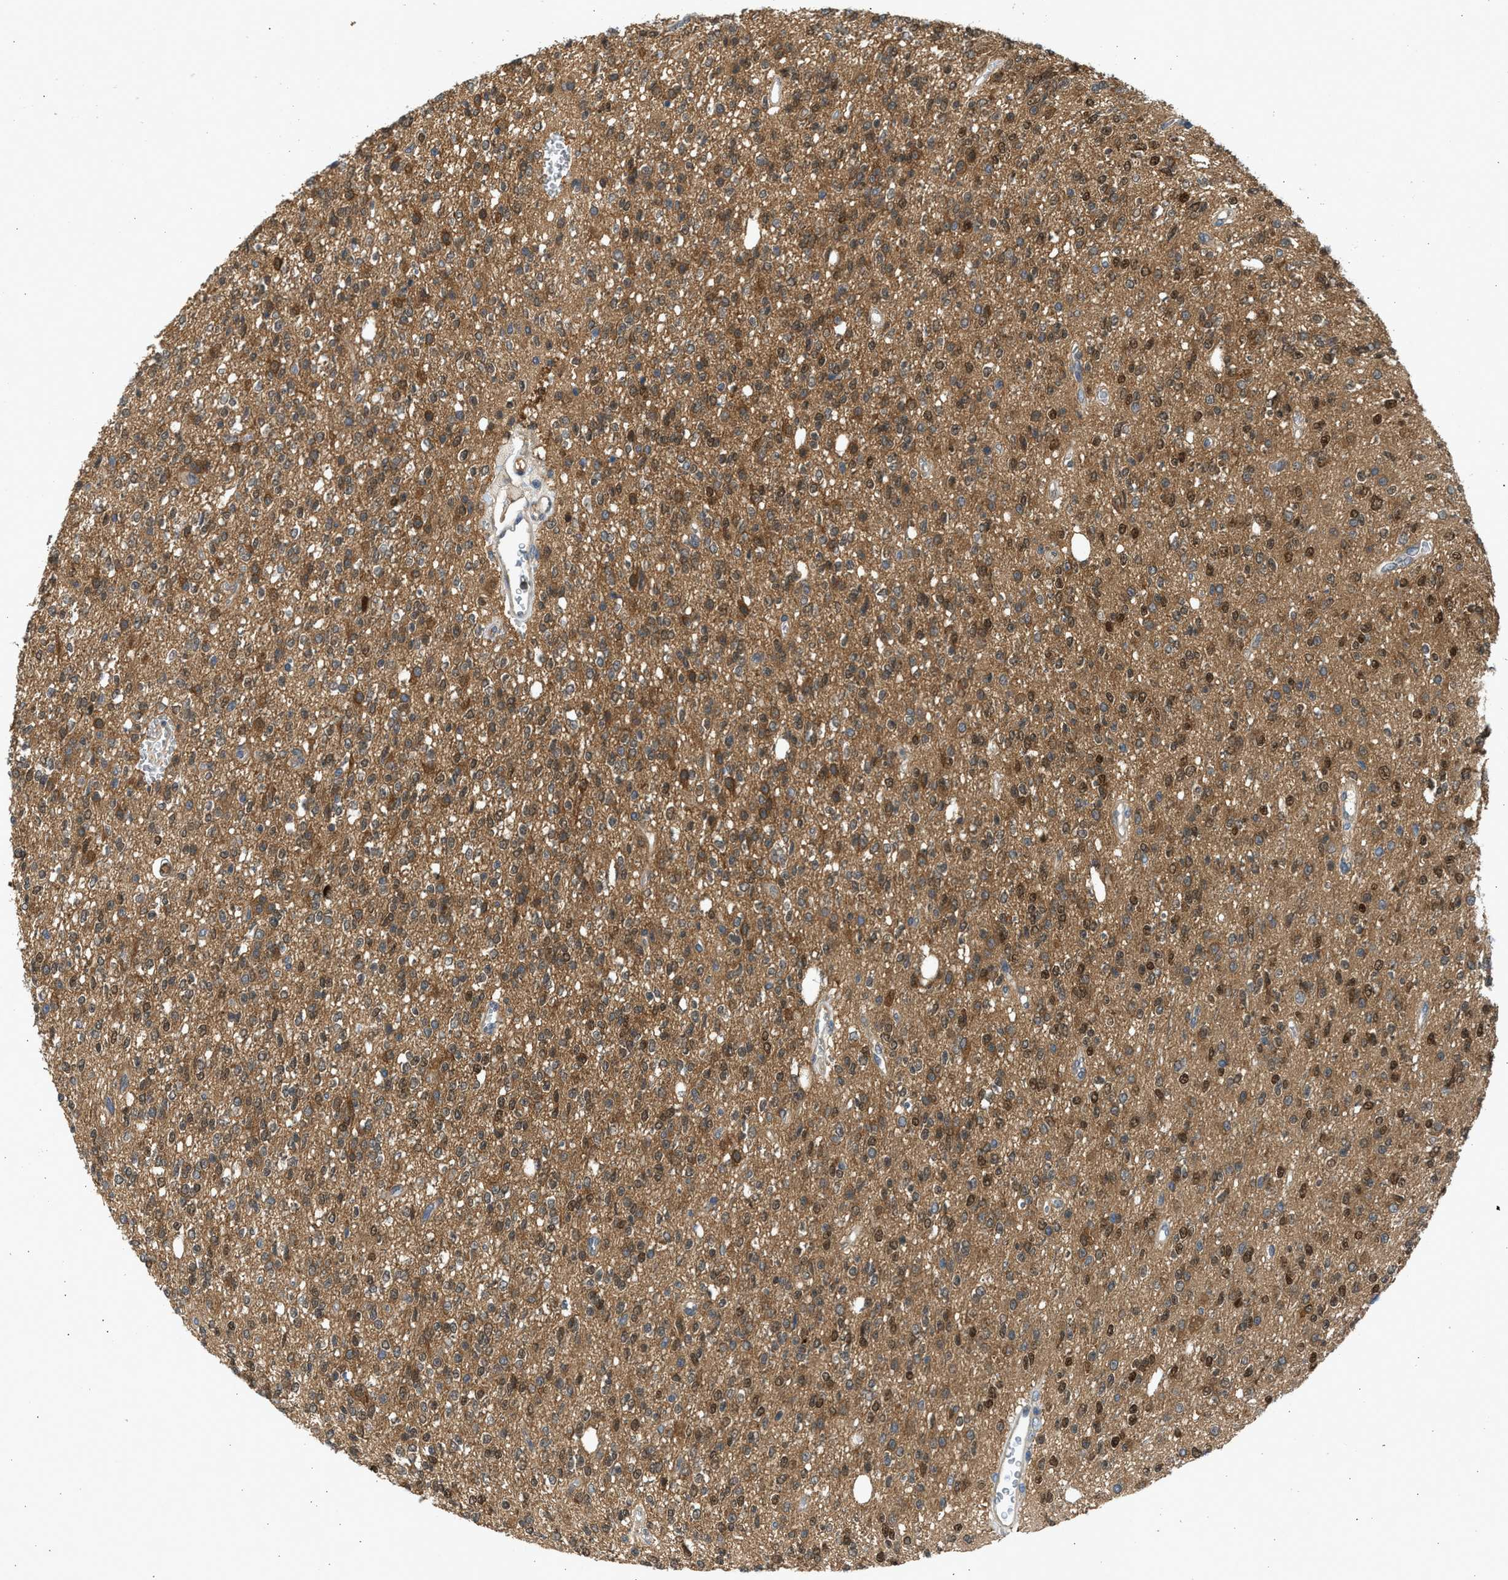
{"staining": {"intensity": "strong", "quantity": ">75%", "location": "cytoplasmic/membranous,nuclear"}, "tissue": "glioma", "cell_type": "Tumor cells", "image_type": "cancer", "snomed": [{"axis": "morphology", "description": "Glioma, malignant, High grade"}, {"axis": "topography", "description": "Brain"}], "caption": "Immunohistochemical staining of human malignant high-grade glioma reveals high levels of strong cytoplasmic/membranous and nuclear protein positivity in about >75% of tumor cells.", "gene": "MAPK7", "patient": {"sex": "male", "age": 34}}